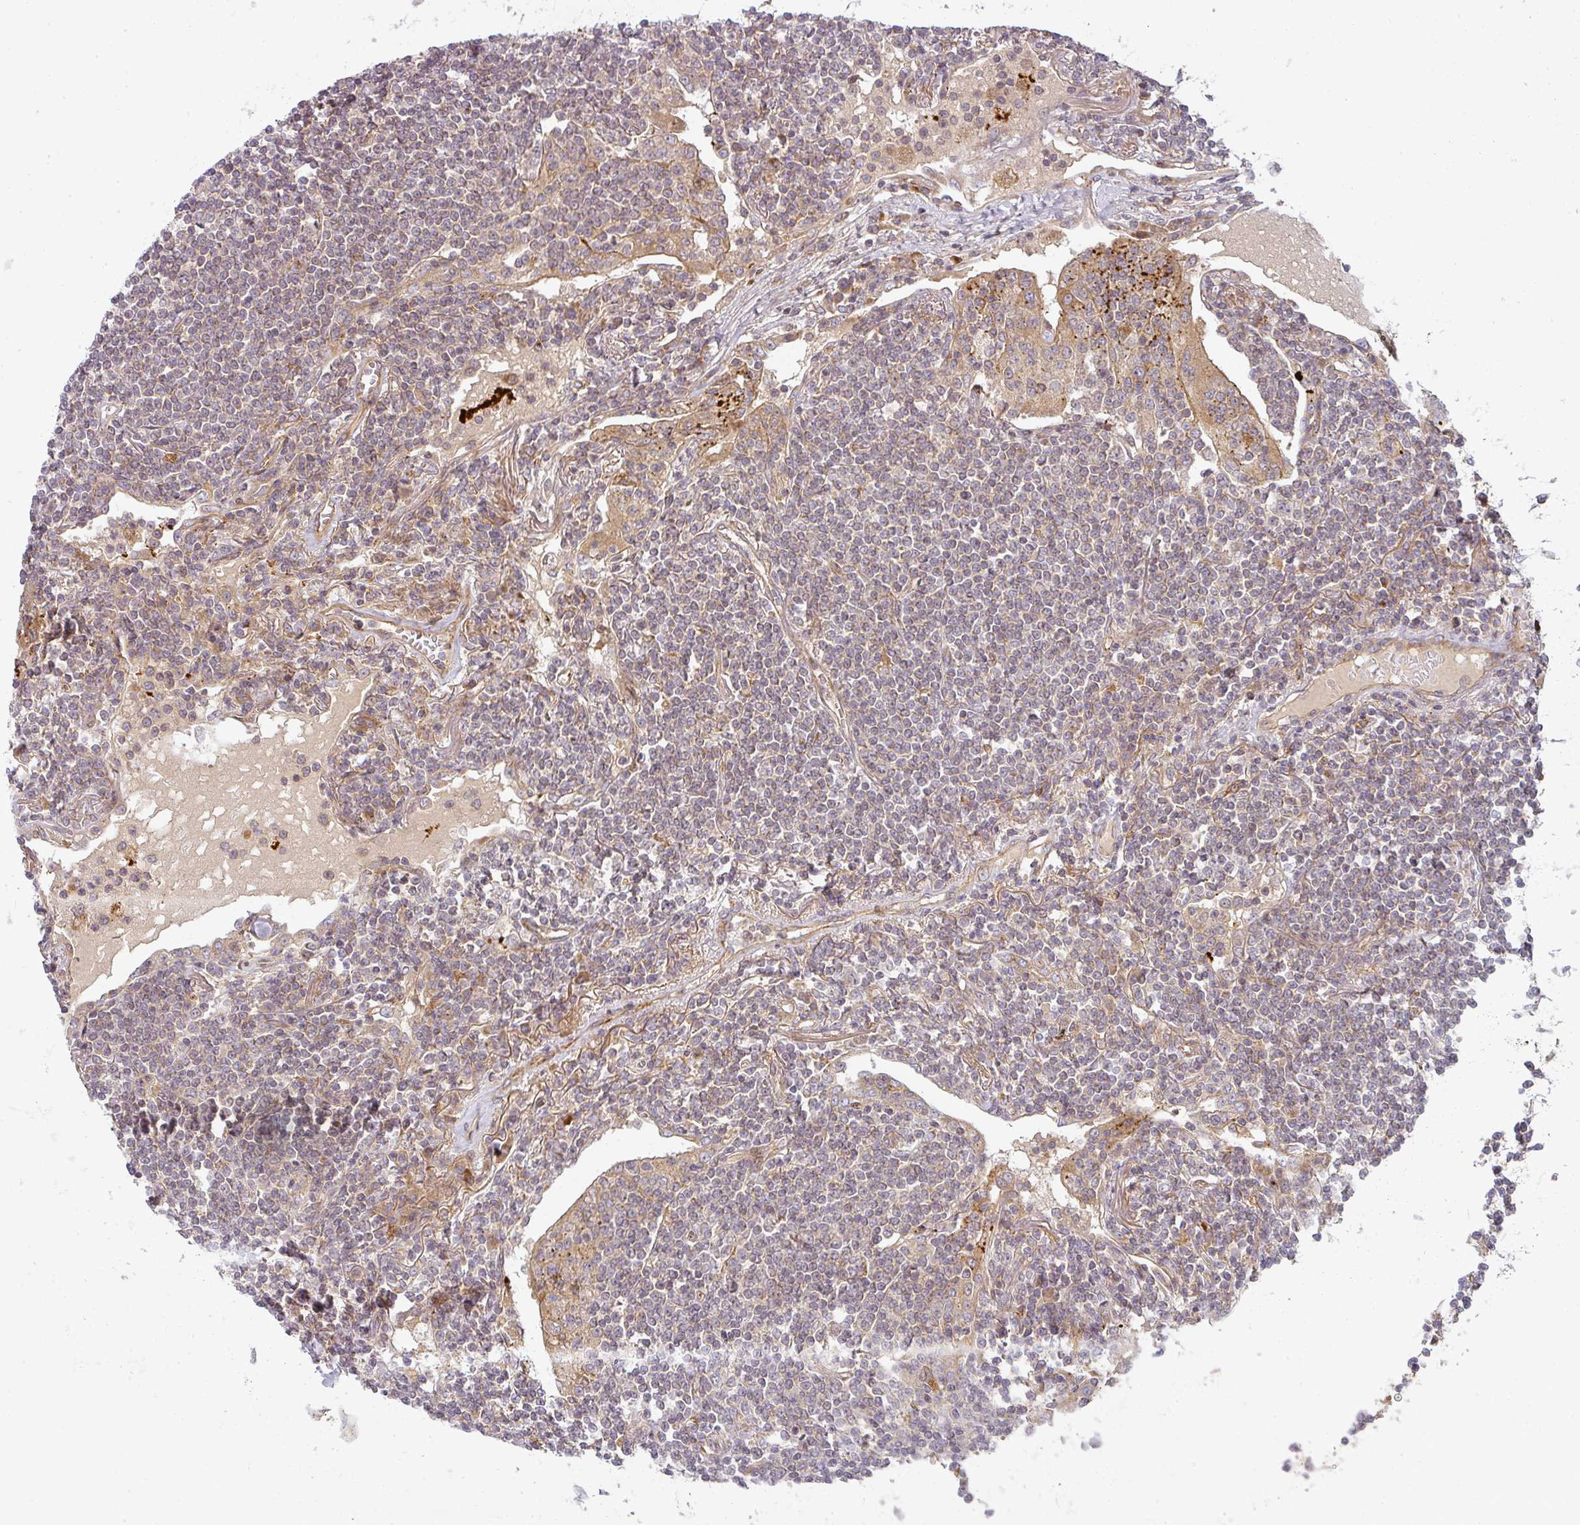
{"staining": {"intensity": "weak", "quantity": "25%-75%", "location": "cytoplasmic/membranous"}, "tissue": "lymphoma", "cell_type": "Tumor cells", "image_type": "cancer", "snomed": [{"axis": "morphology", "description": "Malignant lymphoma, non-Hodgkin's type, Low grade"}, {"axis": "topography", "description": "Lymph node"}], "caption": "Approximately 25%-75% of tumor cells in lymphoma exhibit weak cytoplasmic/membranous protein positivity as visualized by brown immunohistochemical staining.", "gene": "CNOT1", "patient": {"sex": "female", "age": 67}}